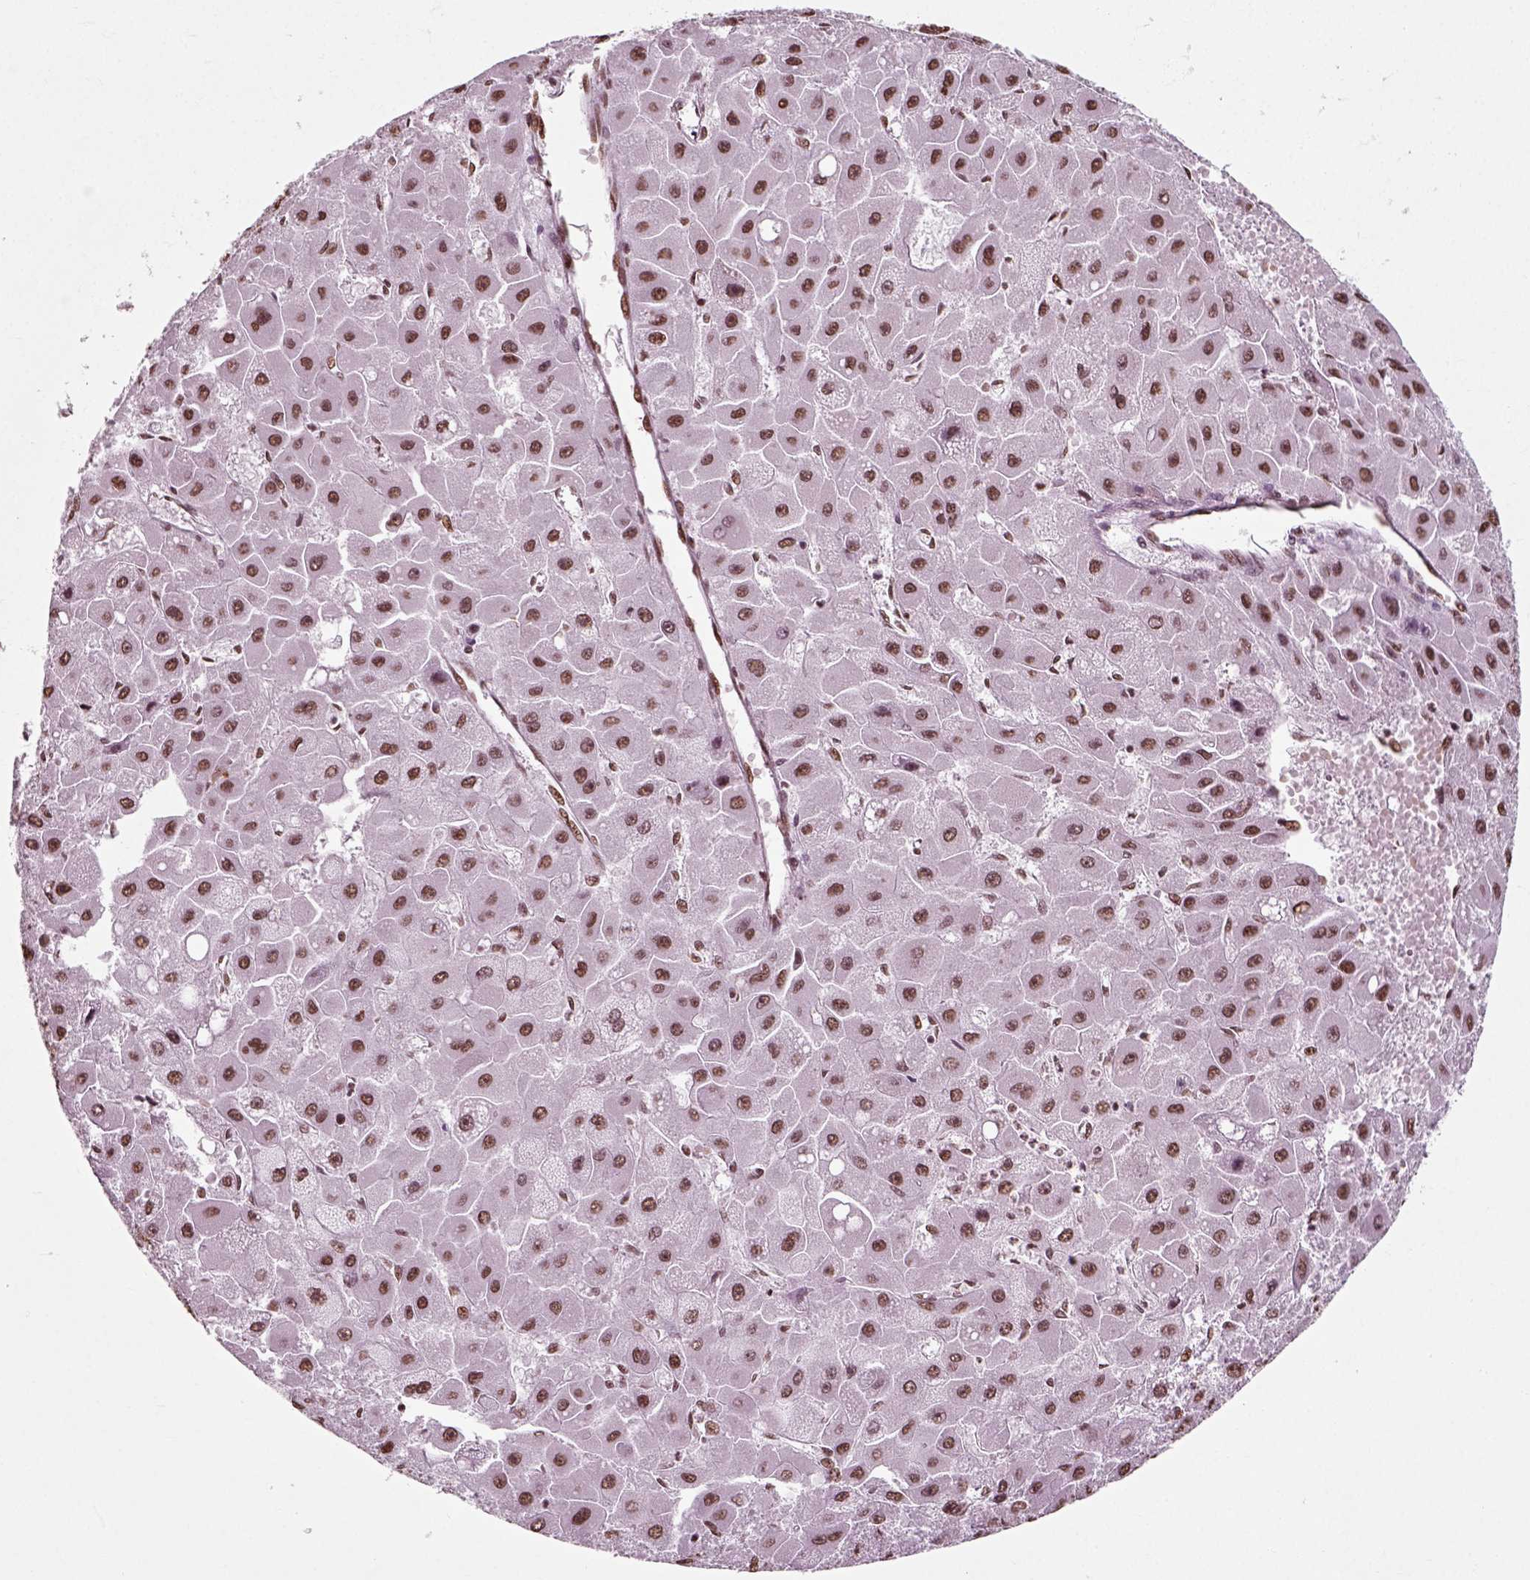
{"staining": {"intensity": "strong", "quantity": ">75%", "location": "nuclear"}, "tissue": "liver cancer", "cell_type": "Tumor cells", "image_type": "cancer", "snomed": [{"axis": "morphology", "description": "Carcinoma, Hepatocellular, NOS"}, {"axis": "topography", "description": "Liver"}], "caption": "Immunohistochemistry histopathology image of neoplastic tissue: human liver hepatocellular carcinoma stained using immunohistochemistry (IHC) displays high levels of strong protein expression localized specifically in the nuclear of tumor cells, appearing as a nuclear brown color.", "gene": "POLR1H", "patient": {"sex": "female", "age": 25}}